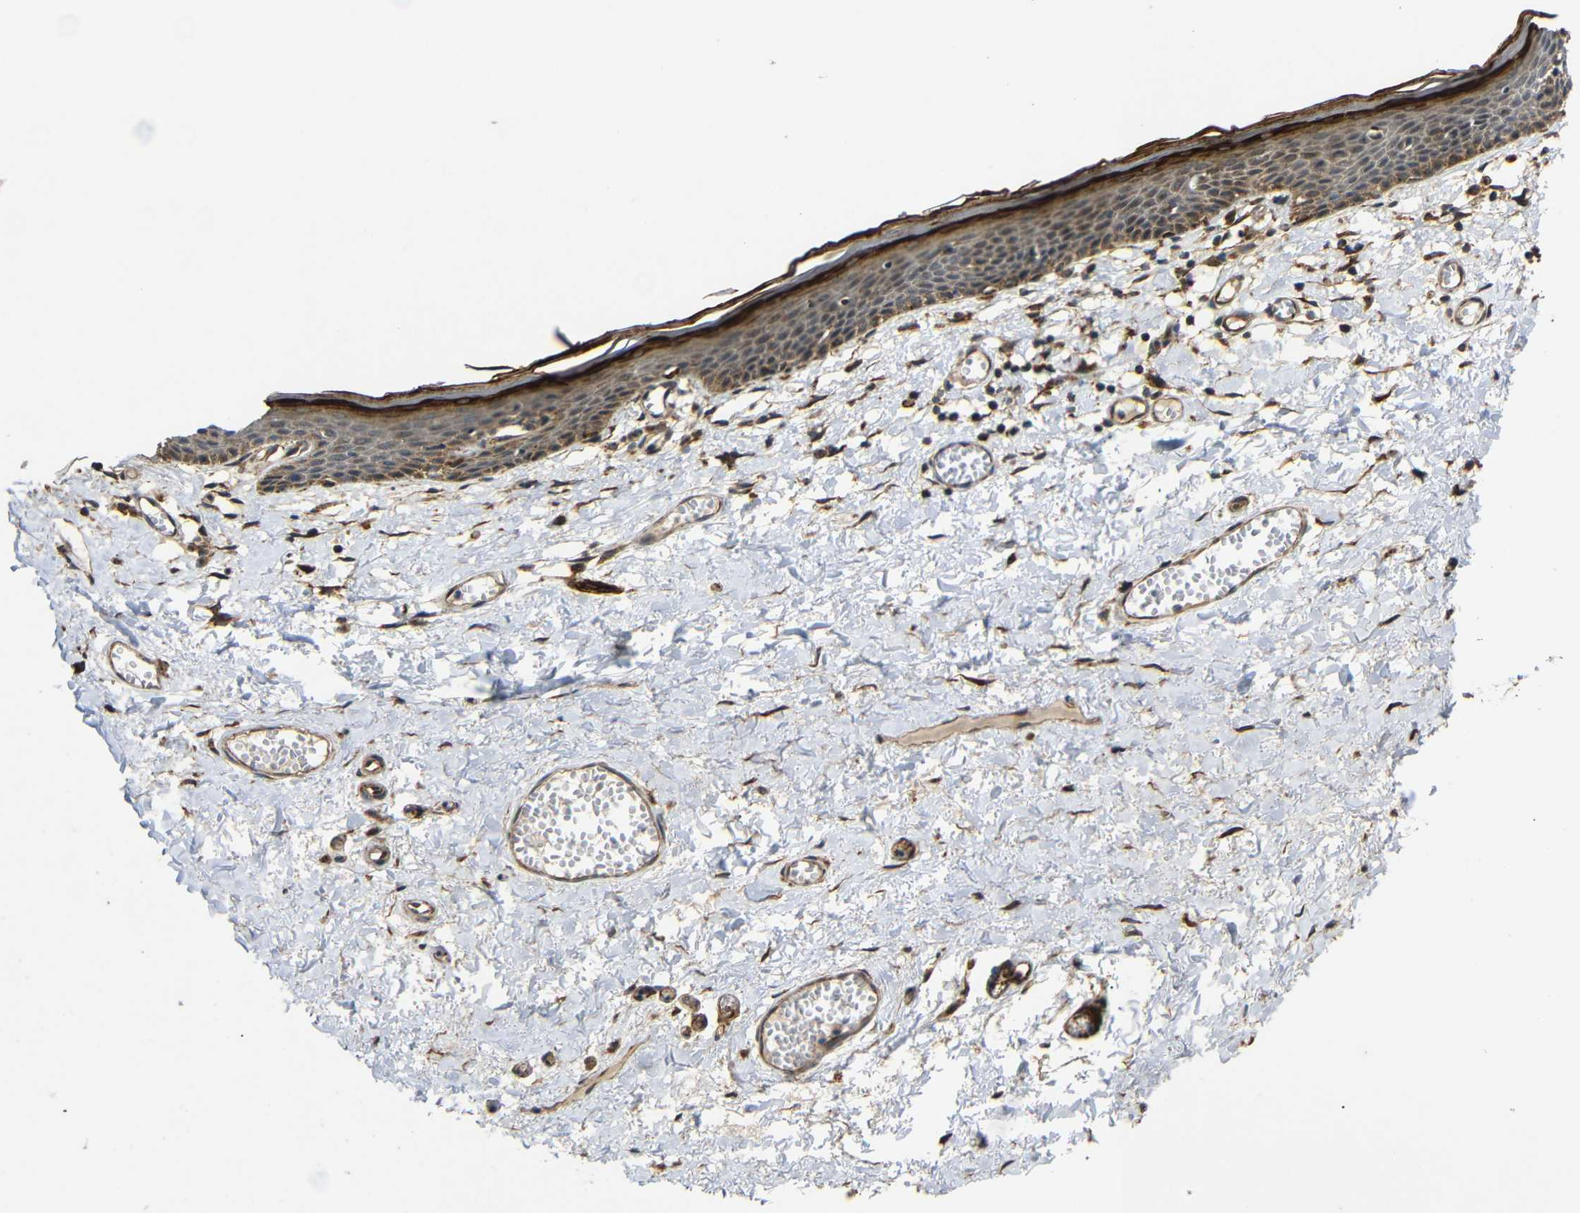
{"staining": {"intensity": "moderate", "quantity": ">75%", "location": "cytoplasmic/membranous"}, "tissue": "skin", "cell_type": "Epidermal cells", "image_type": "normal", "snomed": [{"axis": "morphology", "description": "Normal tissue, NOS"}, {"axis": "topography", "description": "Vulva"}], "caption": "A brown stain labels moderate cytoplasmic/membranous staining of a protein in epidermal cells of benign skin.", "gene": "KANK4", "patient": {"sex": "female", "age": 54}}